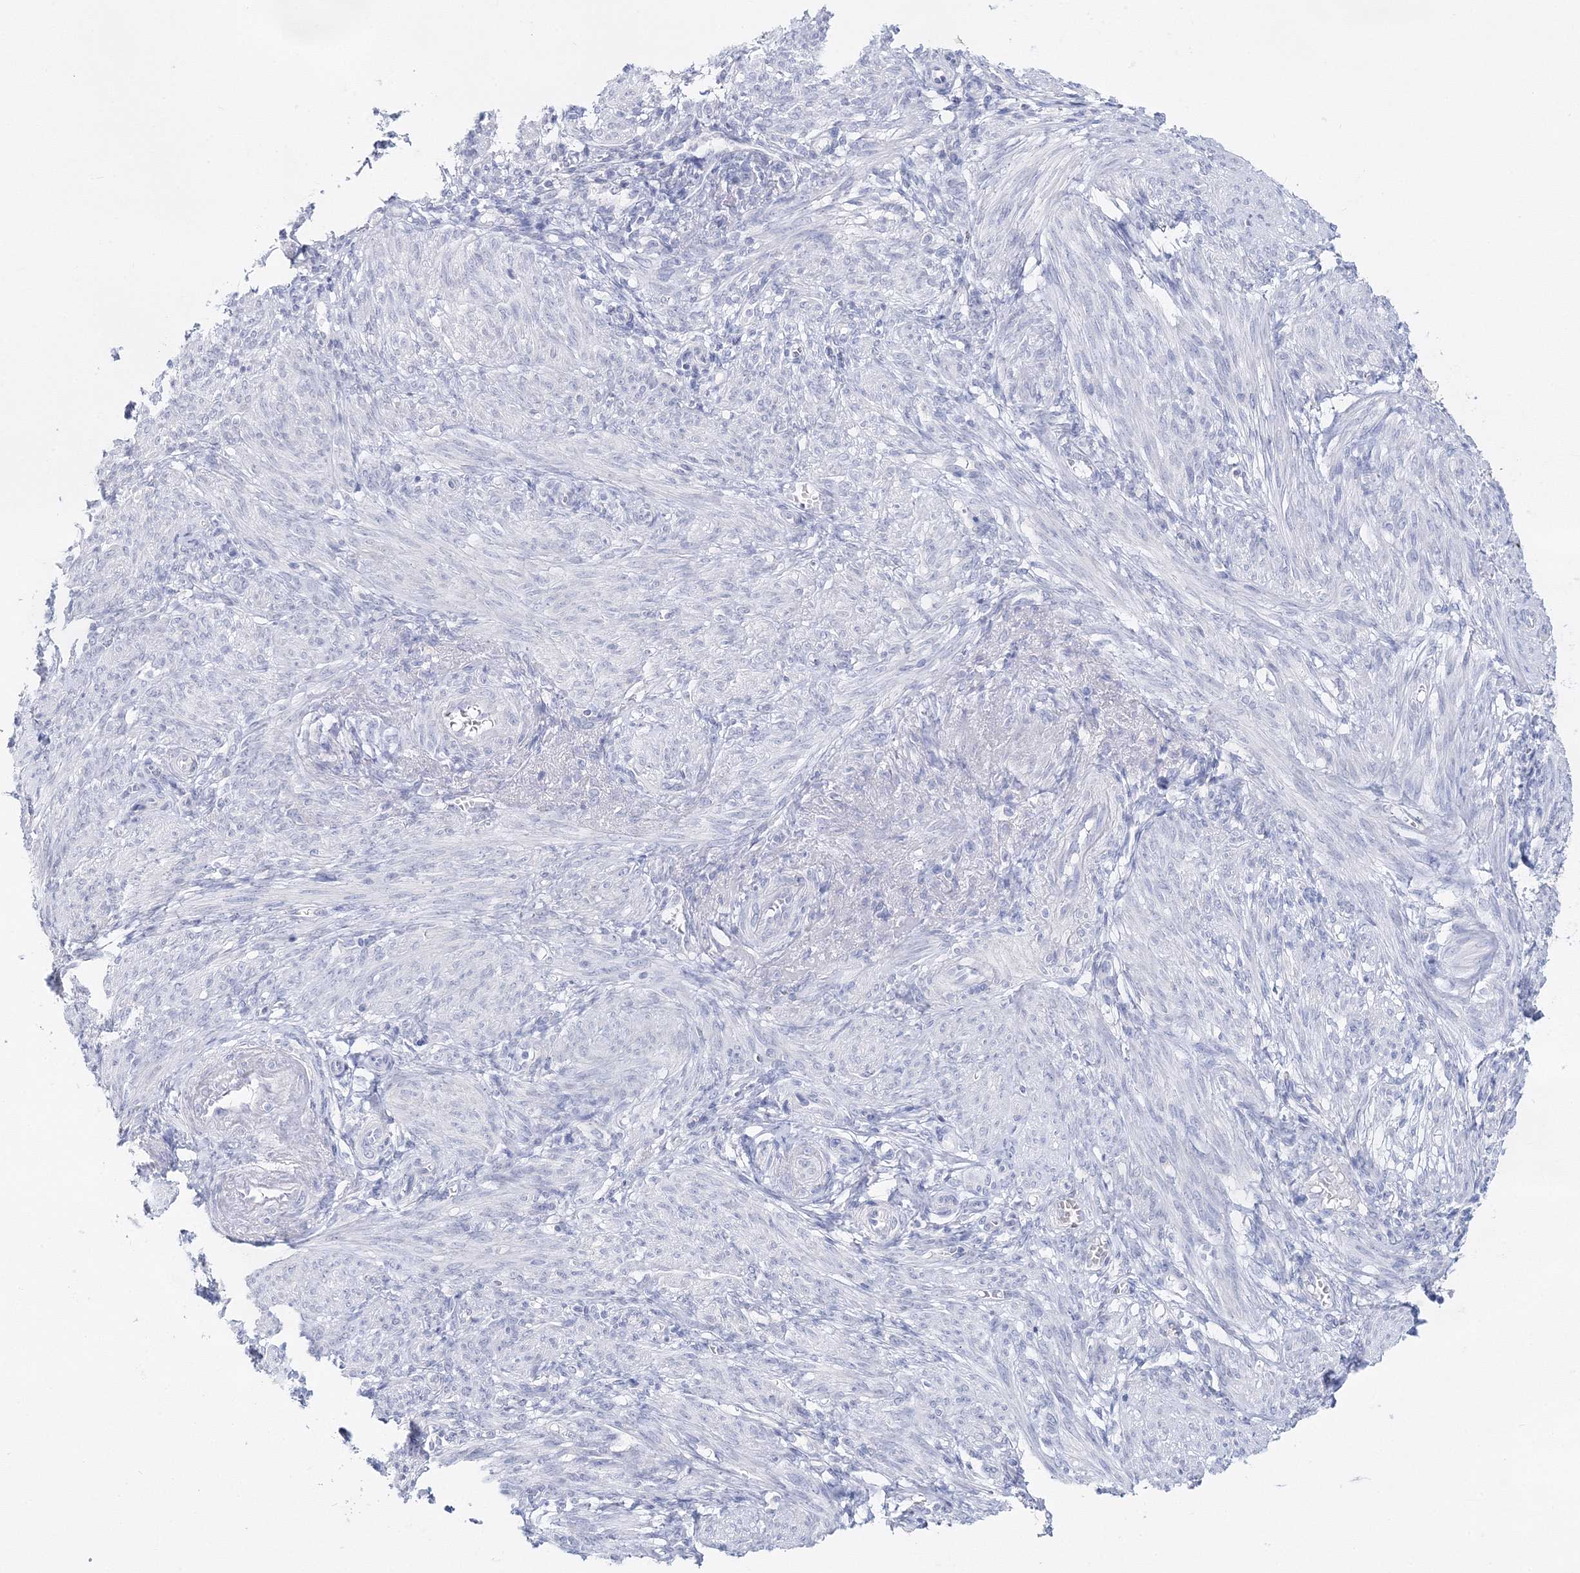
{"staining": {"intensity": "negative", "quantity": "none", "location": "none"}, "tissue": "smooth muscle", "cell_type": "Smooth muscle cells", "image_type": "normal", "snomed": [{"axis": "morphology", "description": "Normal tissue, NOS"}, {"axis": "topography", "description": "Smooth muscle"}], "caption": "This is an immunohistochemistry image of unremarkable human smooth muscle. There is no expression in smooth muscle cells.", "gene": "MYOZ2", "patient": {"sex": "female", "age": 39}}